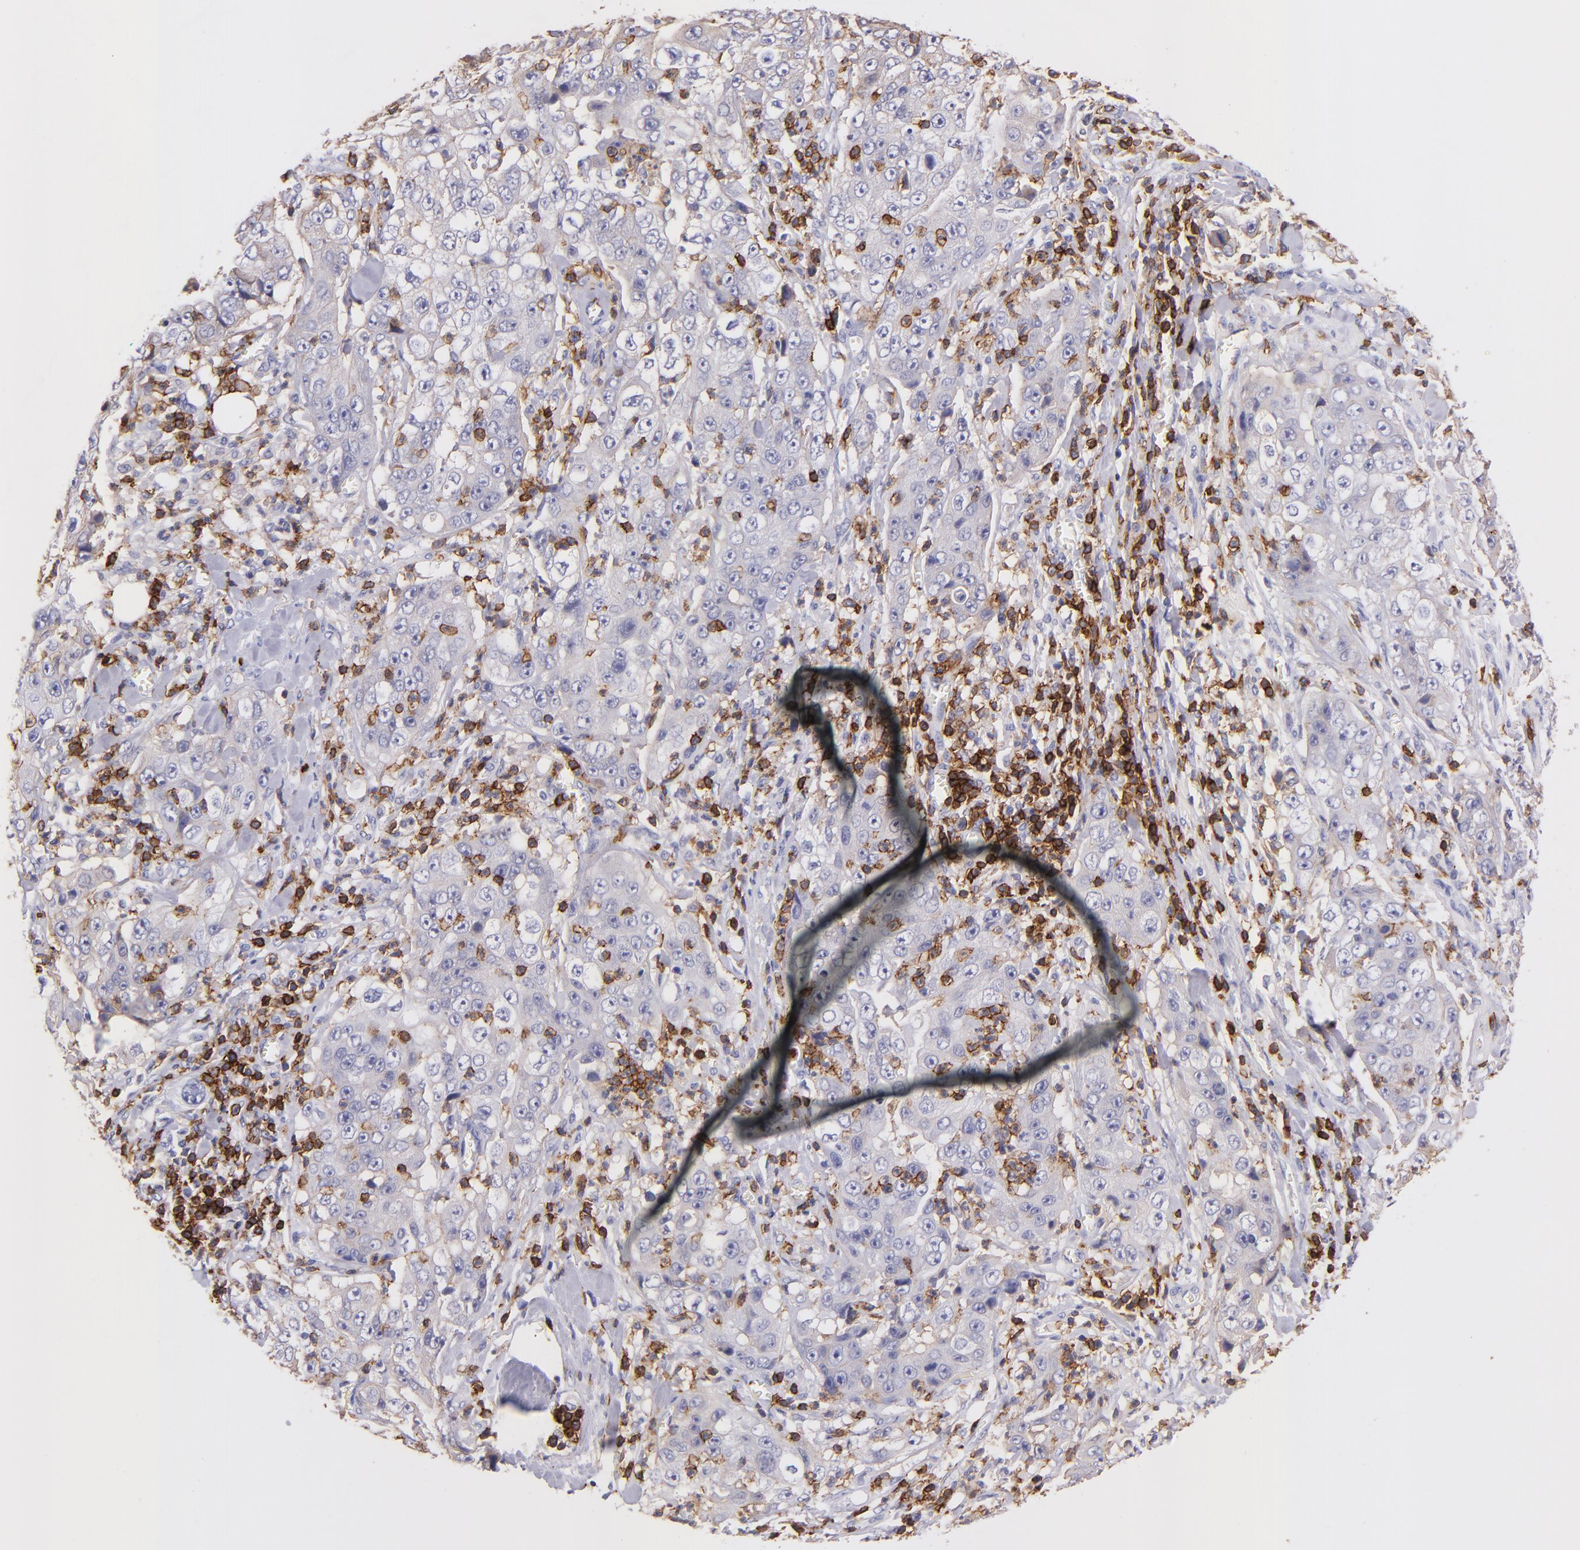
{"staining": {"intensity": "negative", "quantity": "none", "location": "none"}, "tissue": "lung cancer", "cell_type": "Tumor cells", "image_type": "cancer", "snomed": [{"axis": "morphology", "description": "Squamous cell carcinoma, NOS"}, {"axis": "topography", "description": "Lung"}], "caption": "IHC micrograph of human lung cancer stained for a protein (brown), which exhibits no staining in tumor cells. (DAB immunohistochemistry, high magnification).", "gene": "SPN", "patient": {"sex": "male", "age": 64}}